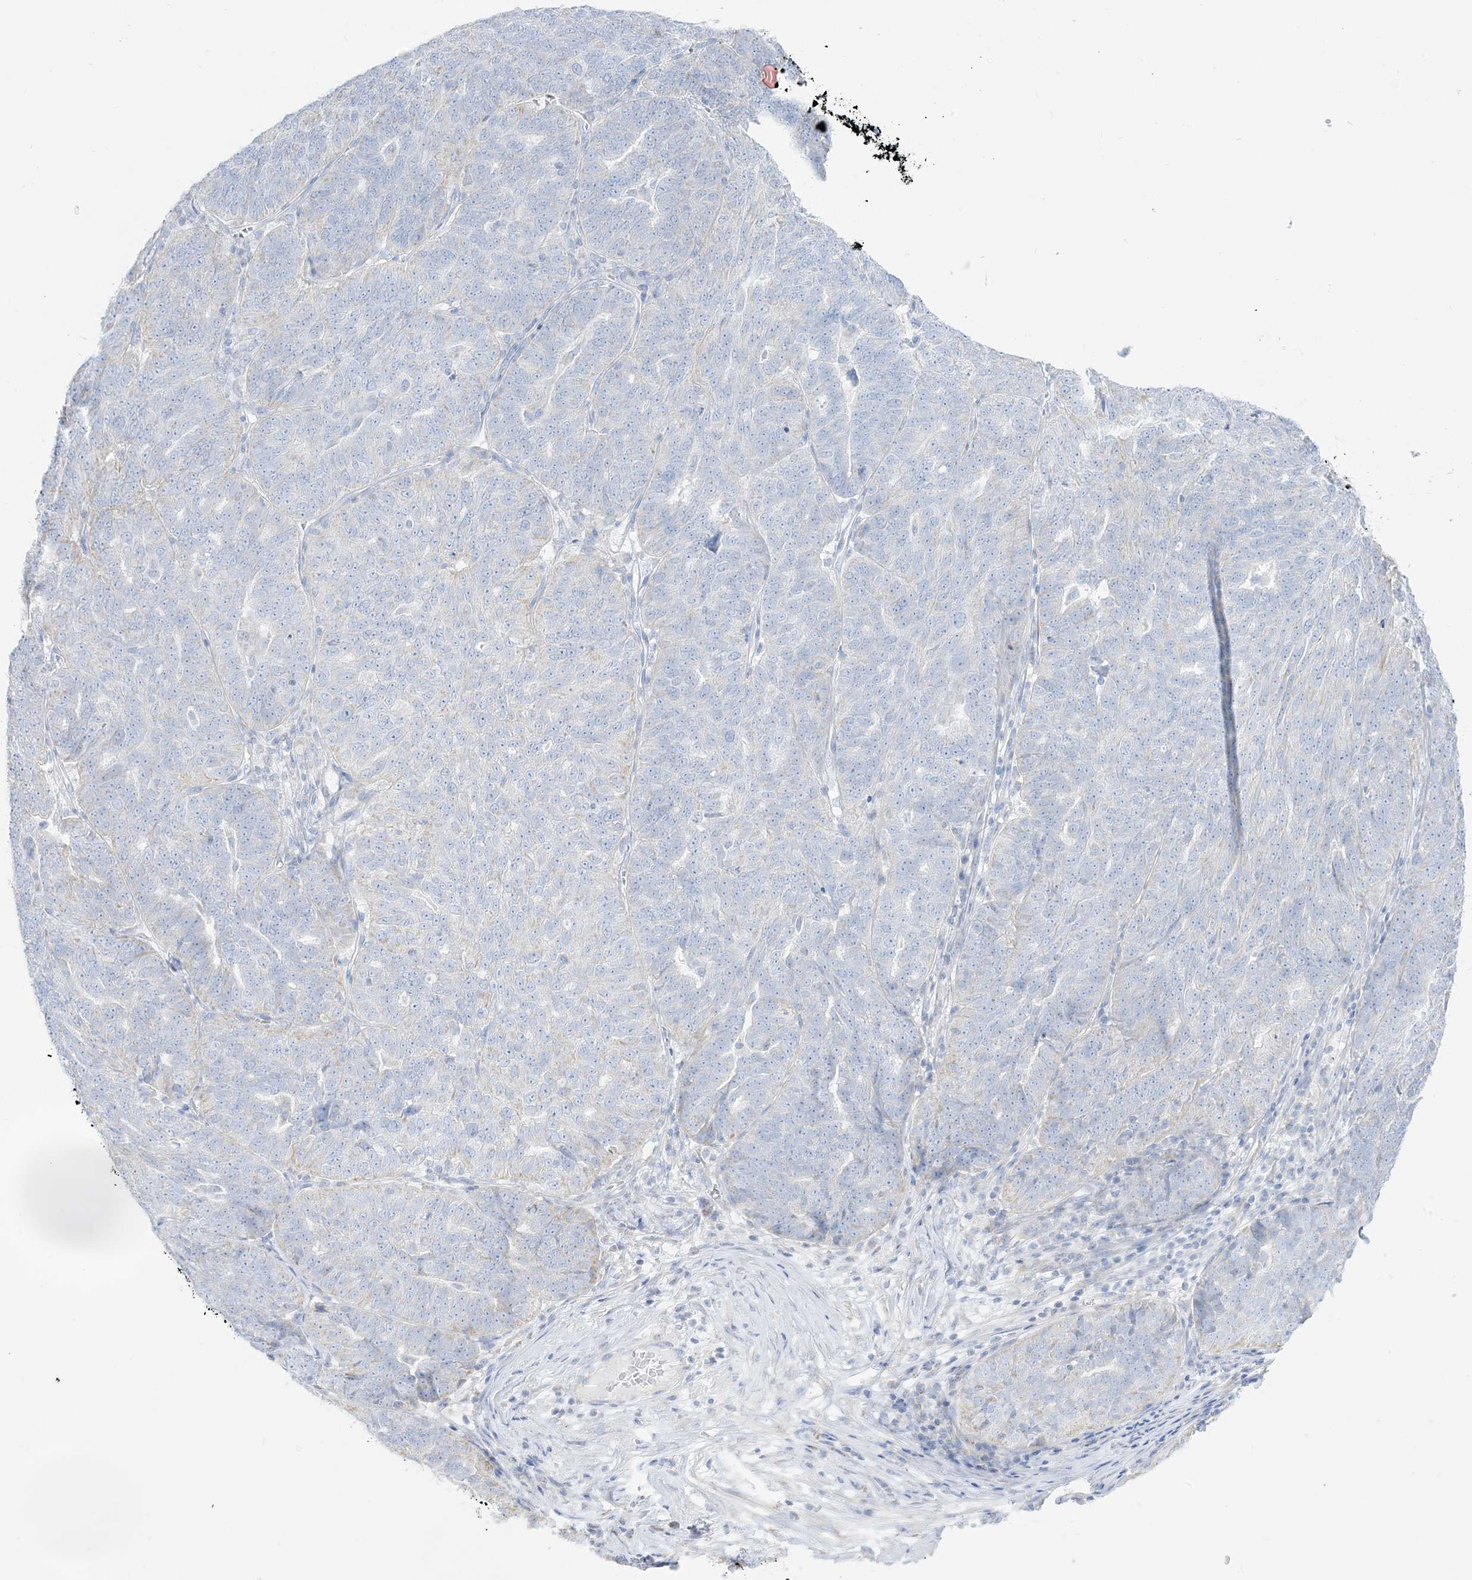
{"staining": {"intensity": "negative", "quantity": "none", "location": "none"}, "tissue": "ovarian cancer", "cell_type": "Tumor cells", "image_type": "cancer", "snomed": [{"axis": "morphology", "description": "Cystadenocarcinoma, serous, NOS"}, {"axis": "topography", "description": "Ovary"}], "caption": "Immunohistochemical staining of ovarian serous cystadenocarcinoma reveals no significant positivity in tumor cells. (Stains: DAB immunohistochemistry with hematoxylin counter stain, Microscopy: brightfield microscopy at high magnification).", "gene": "SLC26A3", "patient": {"sex": "female", "age": 59}}